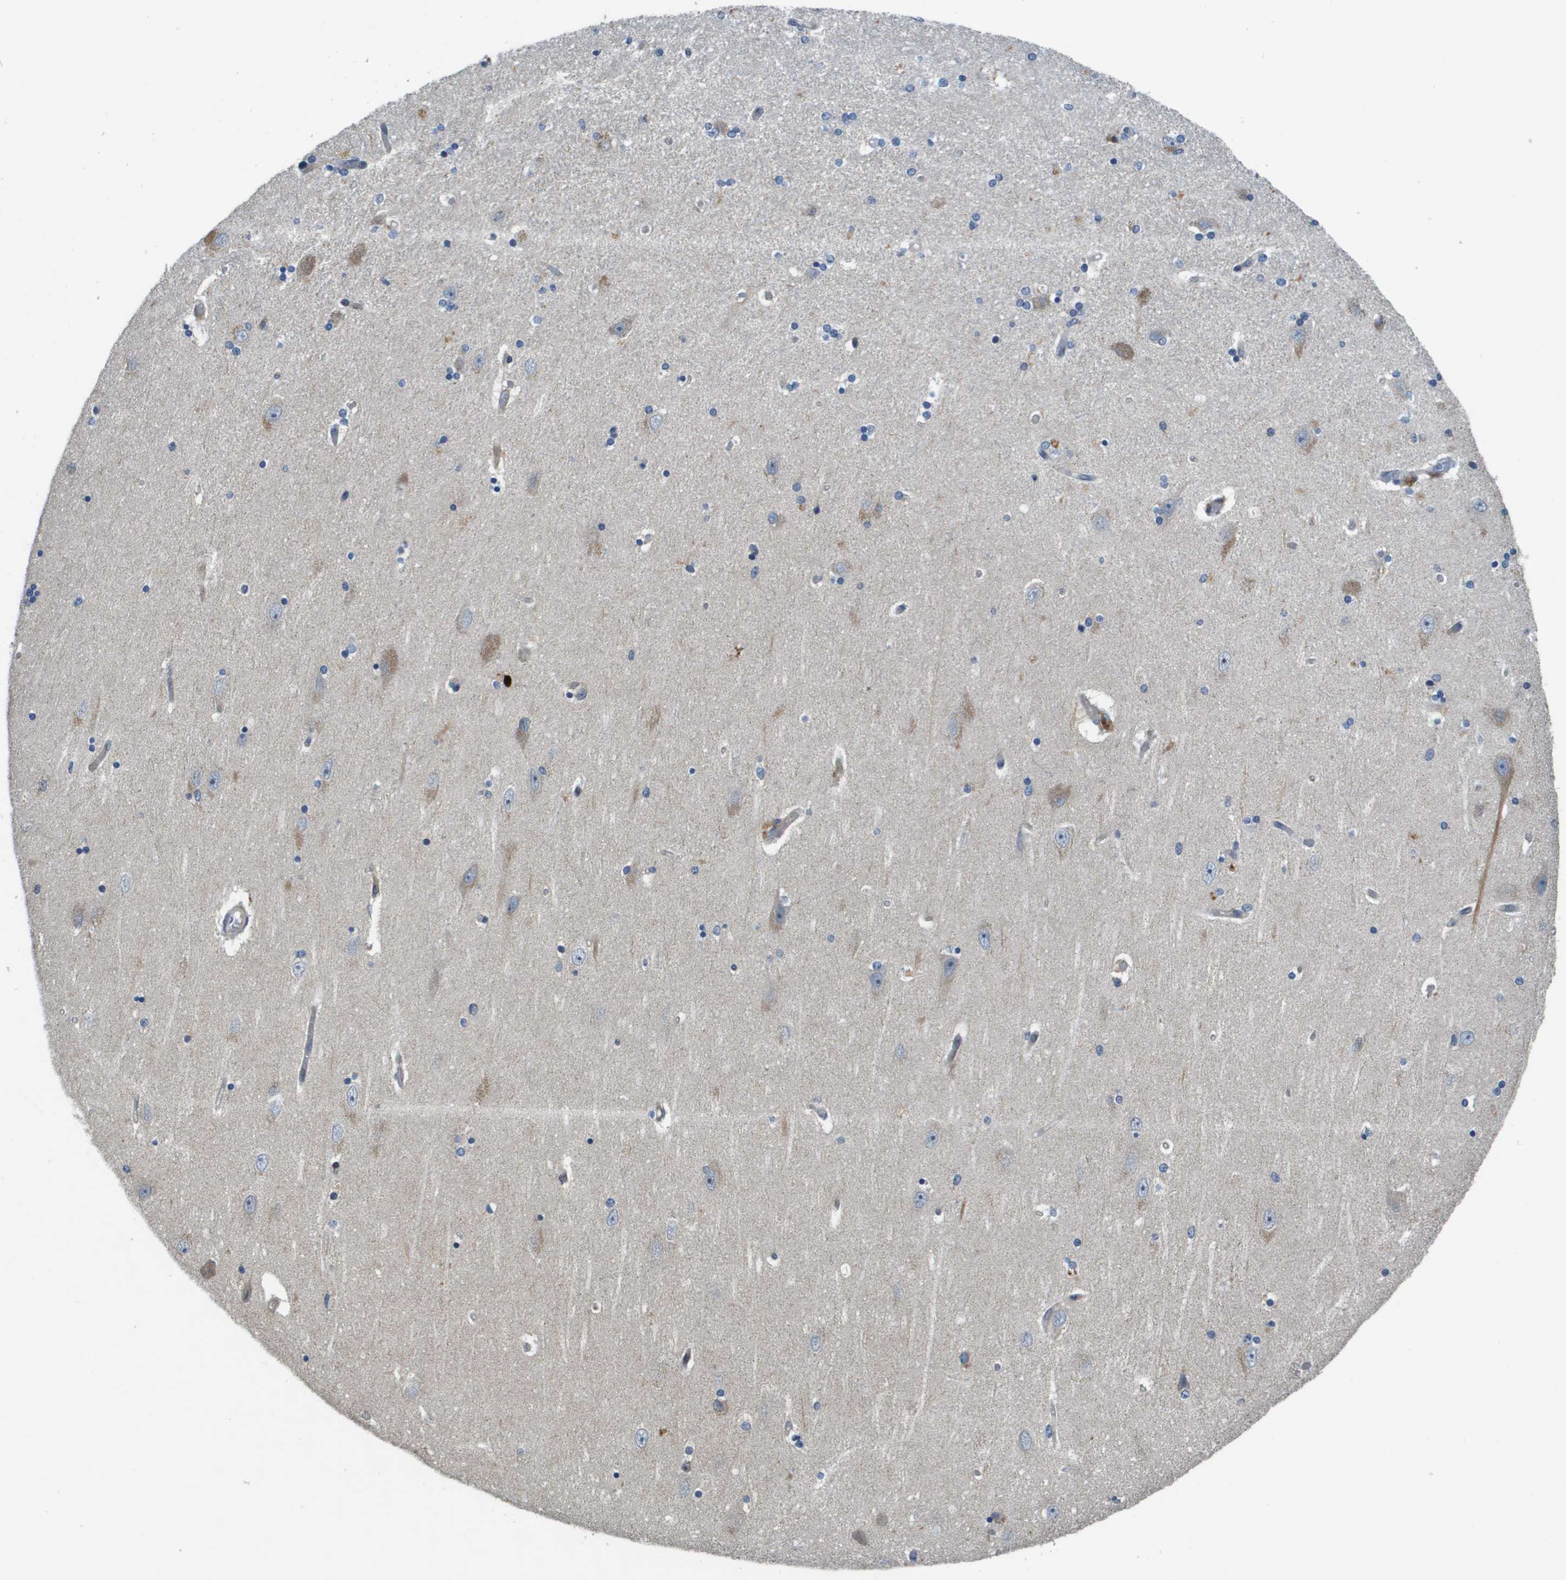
{"staining": {"intensity": "negative", "quantity": "none", "location": "none"}, "tissue": "hippocampus", "cell_type": "Glial cells", "image_type": "normal", "snomed": [{"axis": "morphology", "description": "Normal tissue, NOS"}, {"axis": "topography", "description": "Hippocampus"}], "caption": "High magnification brightfield microscopy of unremarkable hippocampus stained with DAB (brown) and counterstained with hematoxylin (blue): glial cells show no significant positivity. Nuclei are stained in blue.", "gene": "SCN4B", "patient": {"sex": "female", "age": 54}}